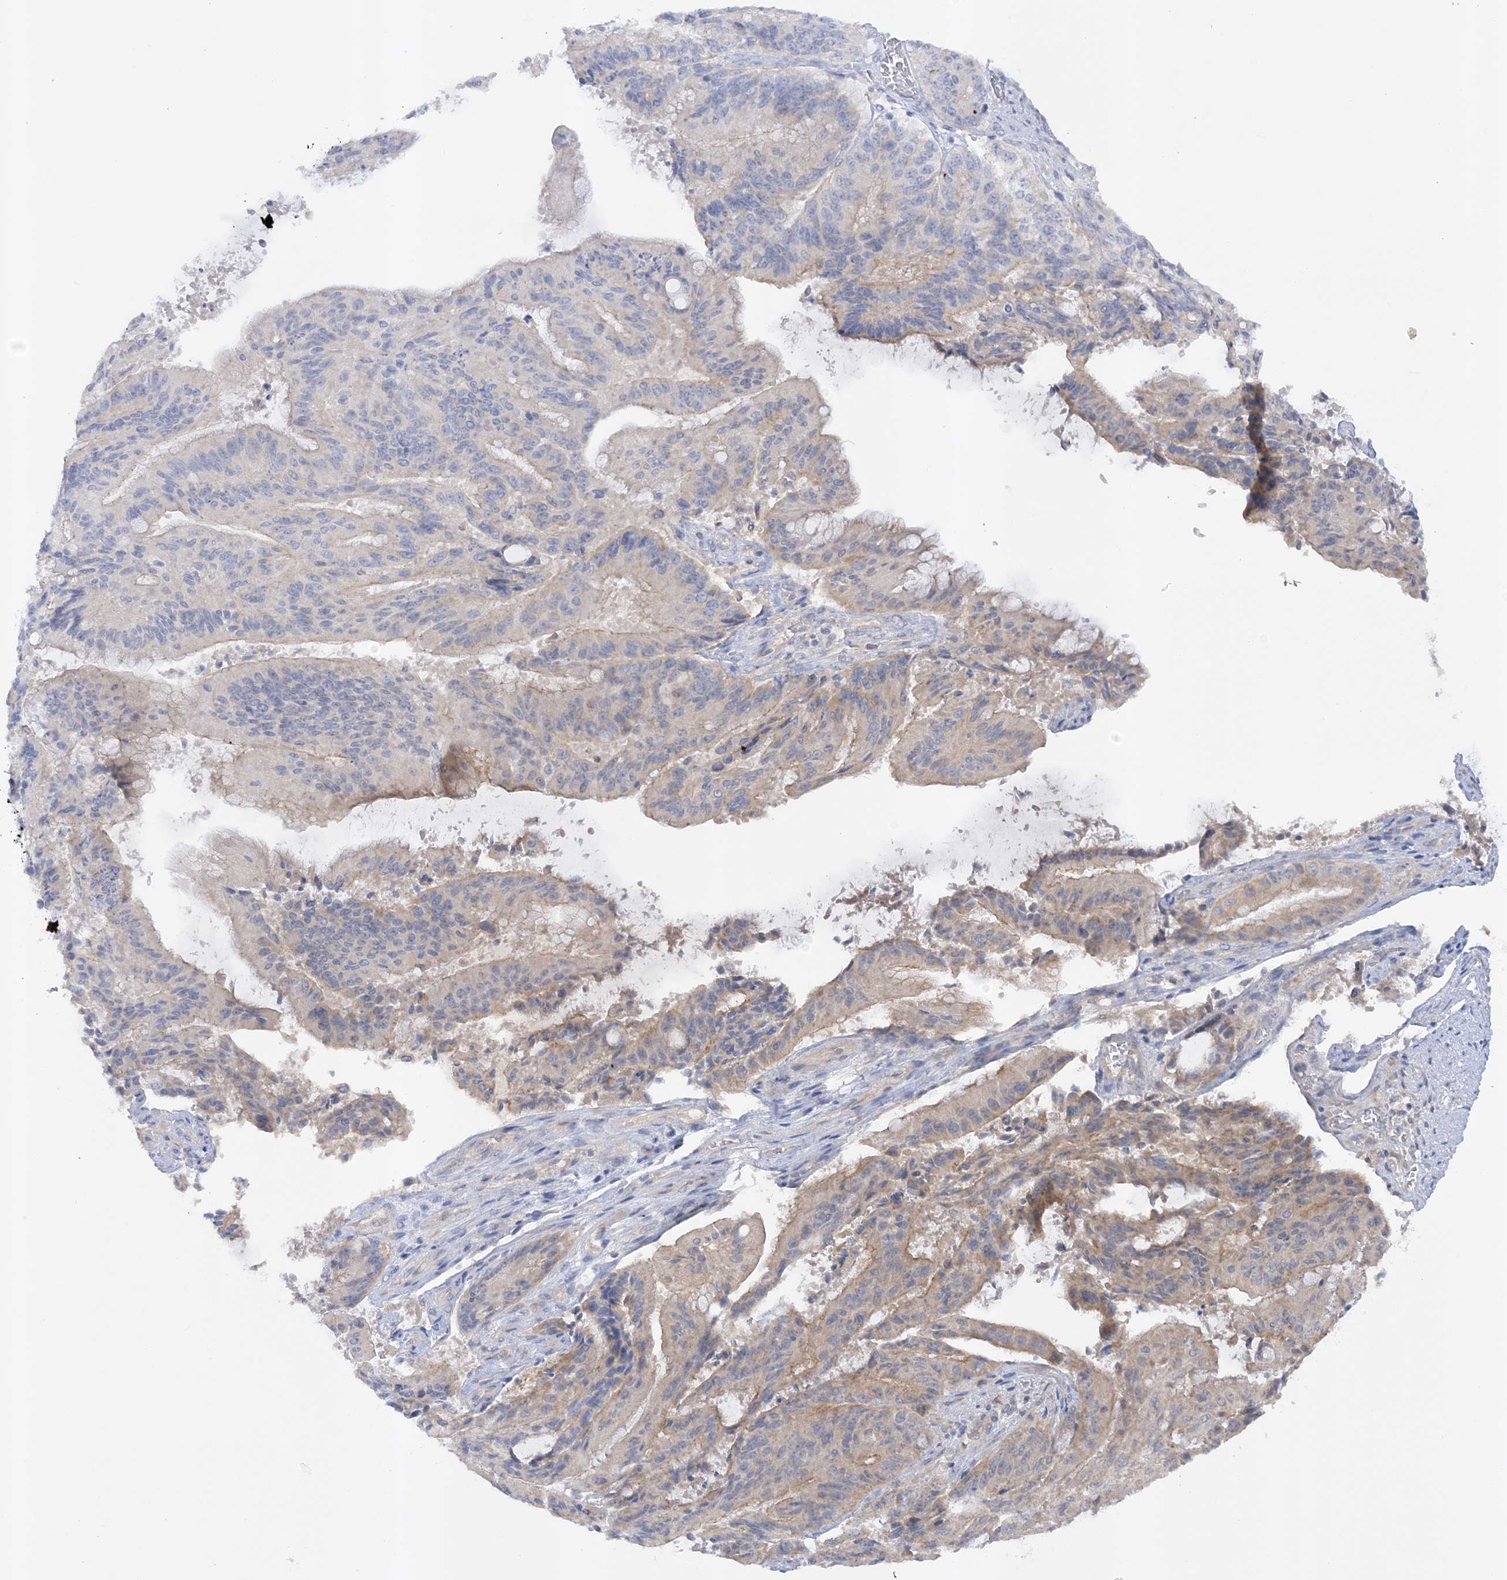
{"staining": {"intensity": "weak", "quantity": "25%-75%", "location": "cytoplasmic/membranous"}, "tissue": "liver cancer", "cell_type": "Tumor cells", "image_type": "cancer", "snomed": [{"axis": "morphology", "description": "Normal tissue, NOS"}, {"axis": "morphology", "description": "Cholangiocarcinoma"}, {"axis": "topography", "description": "Liver"}, {"axis": "topography", "description": "Peripheral nerve tissue"}], "caption": "Human liver cancer stained with a brown dye exhibits weak cytoplasmic/membranous positive positivity in approximately 25%-75% of tumor cells.", "gene": "MMADHC", "patient": {"sex": "female", "age": 73}}